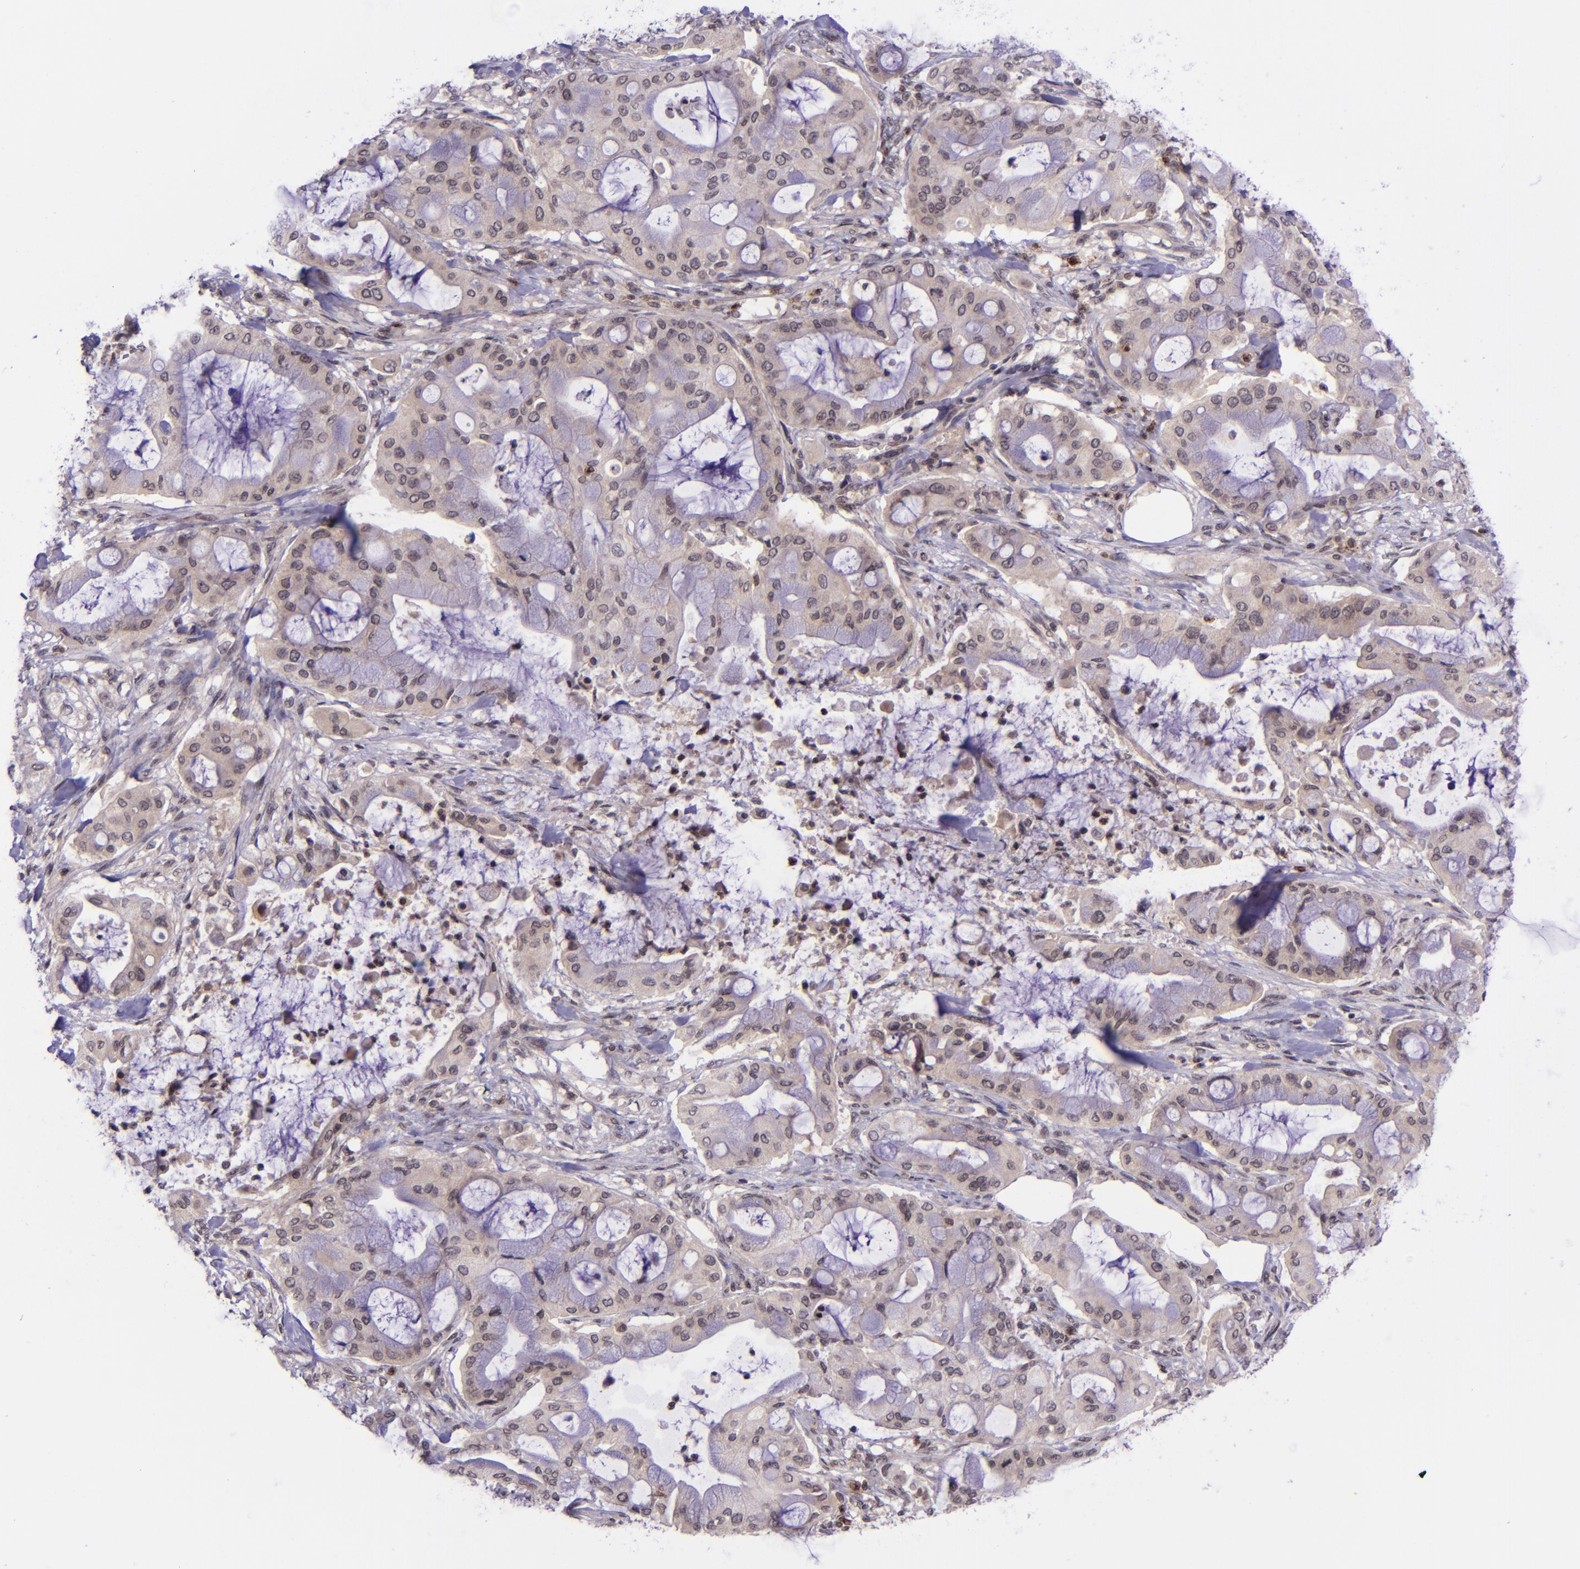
{"staining": {"intensity": "weak", "quantity": "25%-75%", "location": "cytoplasmic/membranous"}, "tissue": "pancreatic cancer", "cell_type": "Tumor cells", "image_type": "cancer", "snomed": [{"axis": "morphology", "description": "Adenocarcinoma, NOS"}, {"axis": "morphology", "description": "Adenocarcinoma, metastatic, NOS"}, {"axis": "topography", "description": "Lymph node"}, {"axis": "topography", "description": "Pancreas"}, {"axis": "topography", "description": "Duodenum"}], "caption": "This is a histology image of immunohistochemistry staining of pancreatic cancer (adenocarcinoma), which shows weak staining in the cytoplasmic/membranous of tumor cells.", "gene": "SELL", "patient": {"sex": "female", "age": 64}}